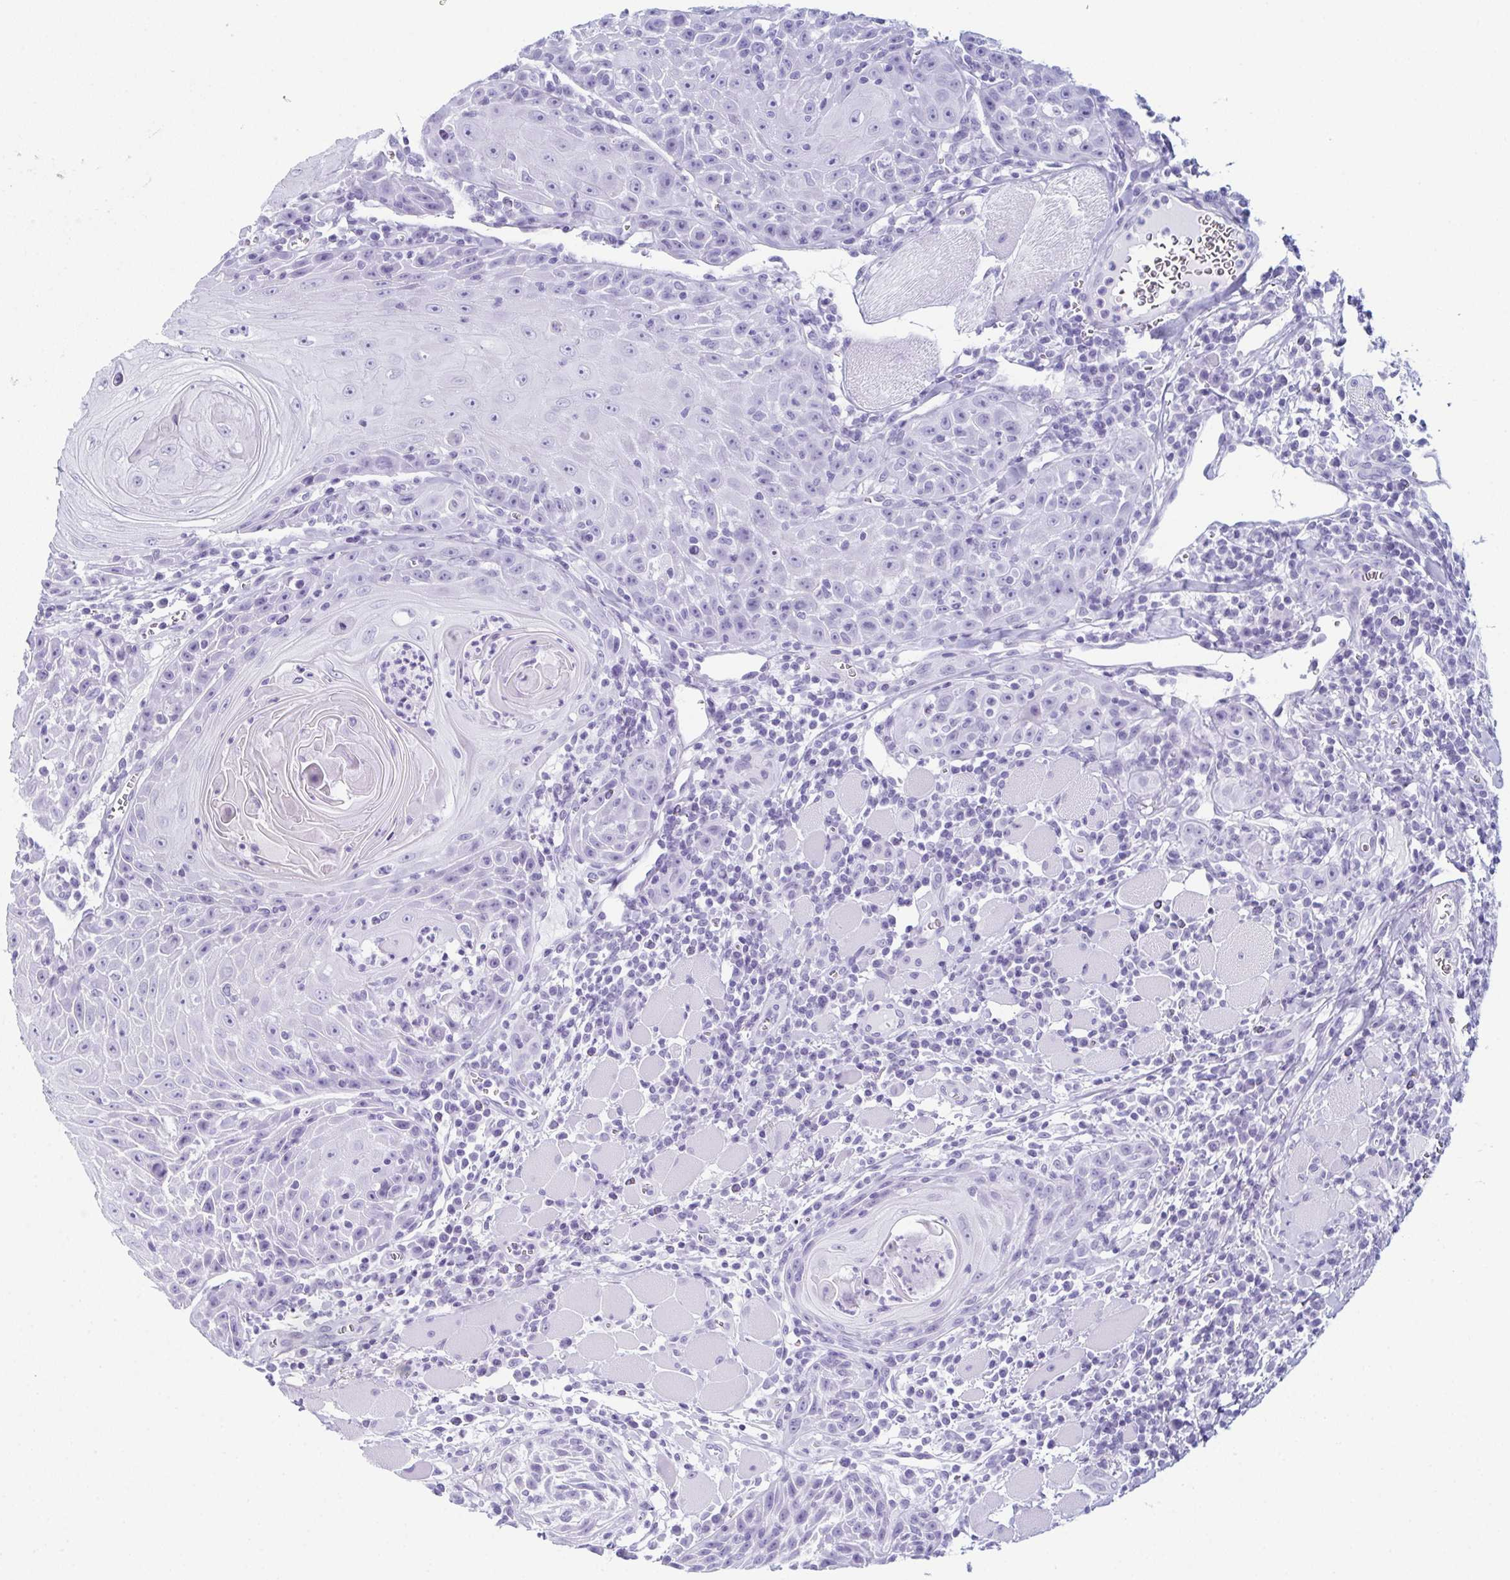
{"staining": {"intensity": "negative", "quantity": "none", "location": "none"}, "tissue": "head and neck cancer", "cell_type": "Tumor cells", "image_type": "cancer", "snomed": [{"axis": "morphology", "description": "Squamous cell carcinoma, NOS"}, {"axis": "topography", "description": "Head-Neck"}], "caption": "Tumor cells show no significant positivity in head and neck cancer.", "gene": "ENKUR", "patient": {"sex": "male", "age": 52}}